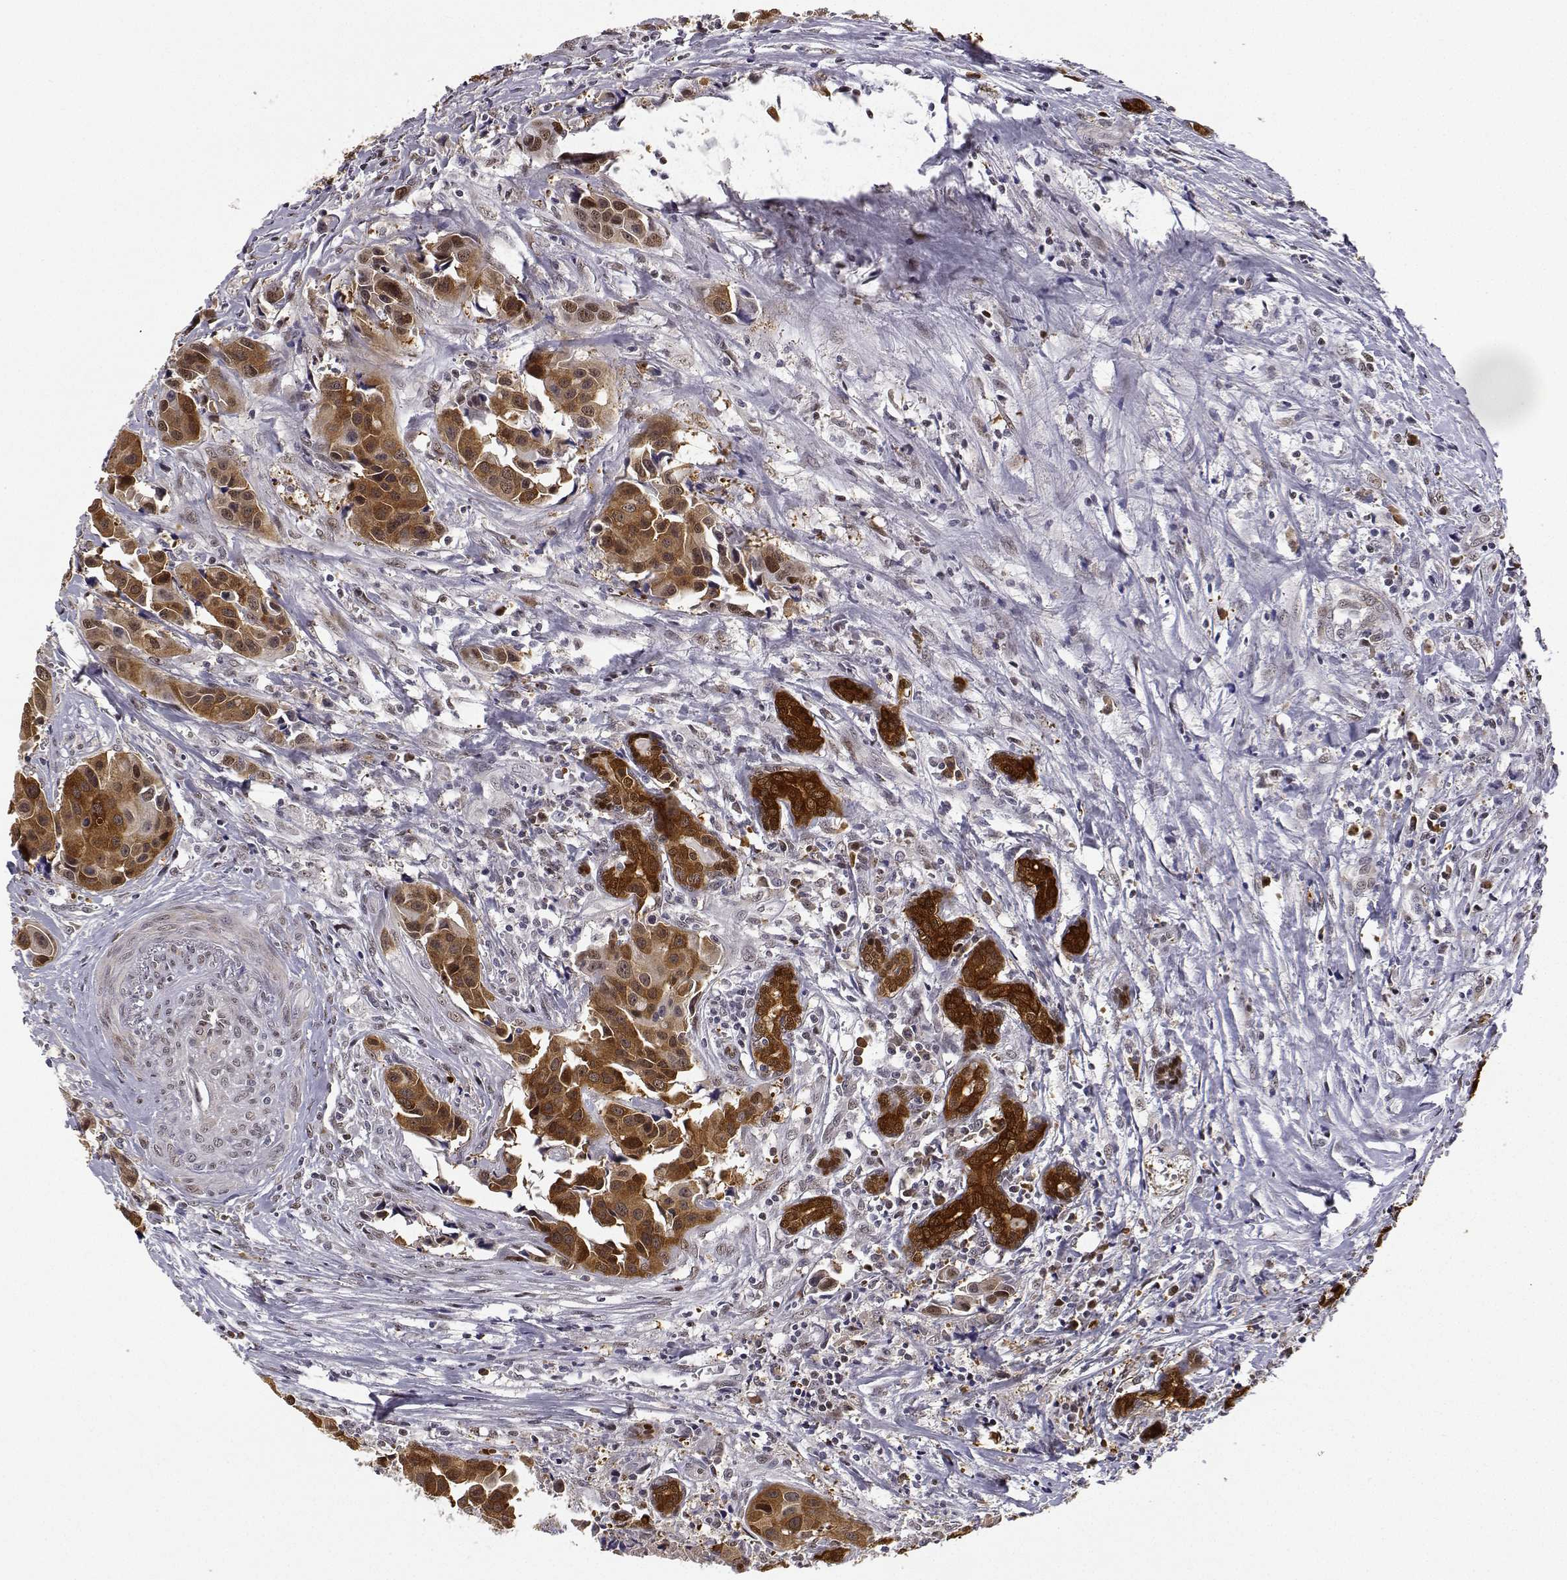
{"staining": {"intensity": "strong", "quantity": ">75%", "location": "cytoplasmic/membranous,nuclear"}, "tissue": "head and neck cancer", "cell_type": "Tumor cells", "image_type": "cancer", "snomed": [{"axis": "morphology", "description": "Adenocarcinoma, NOS"}, {"axis": "topography", "description": "Head-Neck"}], "caption": "Immunohistochemical staining of human adenocarcinoma (head and neck) shows high levels of strong cytoplasmic/membranous and nuclear staining in approximately >75% of tumor cells. Using DAB (3,3'-diaminobenzidine) (brown) and hematoxylin (blue) stains, captured at high magnification using brightfield microscopy.", "gene": "PHGDH", "patient": {"sex": "male", "age": 76}}